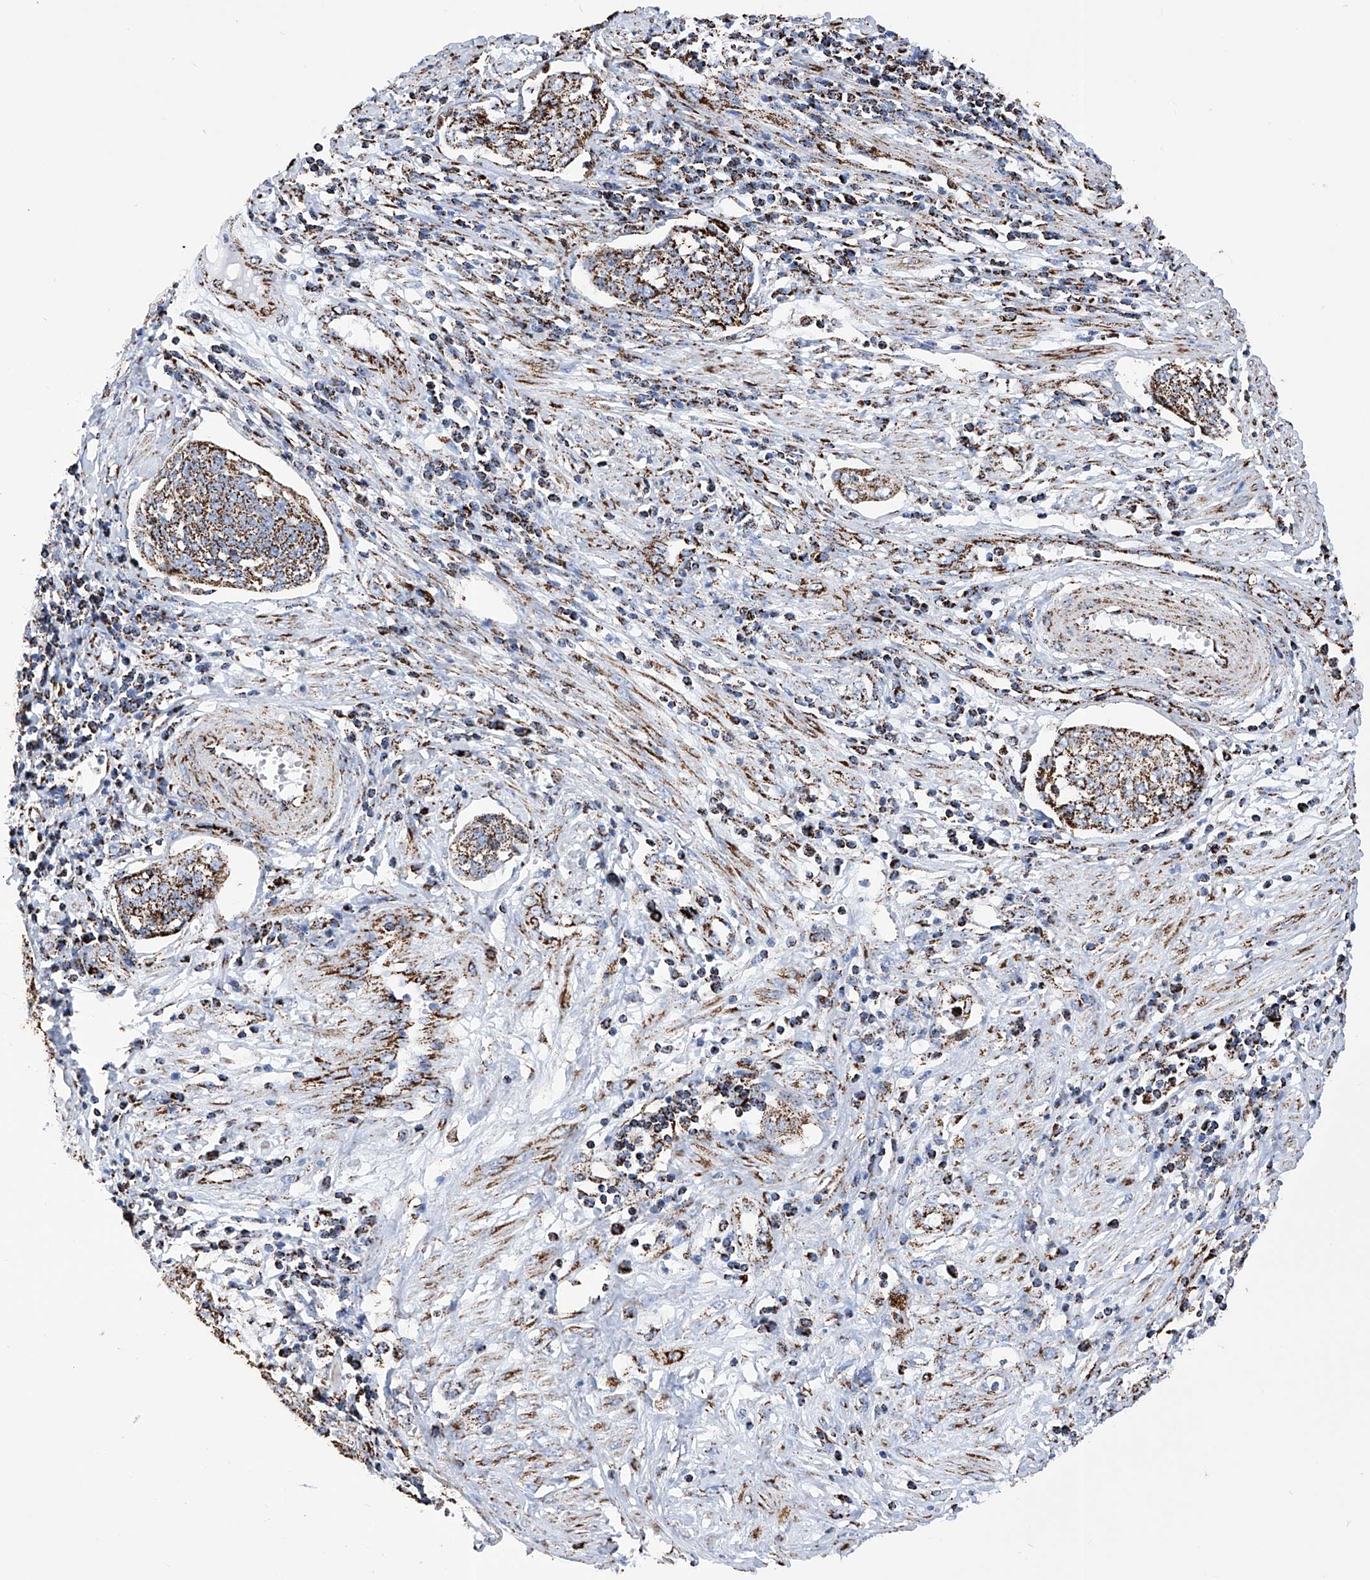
{"staining": {"intensity": "strong", "quantity": ">75%", "location": "cytoplasmic/membranous"}, "tissue": "cervical cancer", "cell_type": "Tumor cells", "image_type": "cancer", "snomed": [{"axis": "morphology", "description": "Squamous cell carcinoma, NOS"}, {"axis": "topography", "description": "Cervix"}], "caption": "Immunohistochemistry (IHC) histopathology image of cervical cancer stained for a protein (brown), which reveals high levels of strong cytoplasmic/membranous staining in approximately >75% of tumor cells.", "gene": "ATP5PF", "patient": {"sex": "female", "age": 34}}